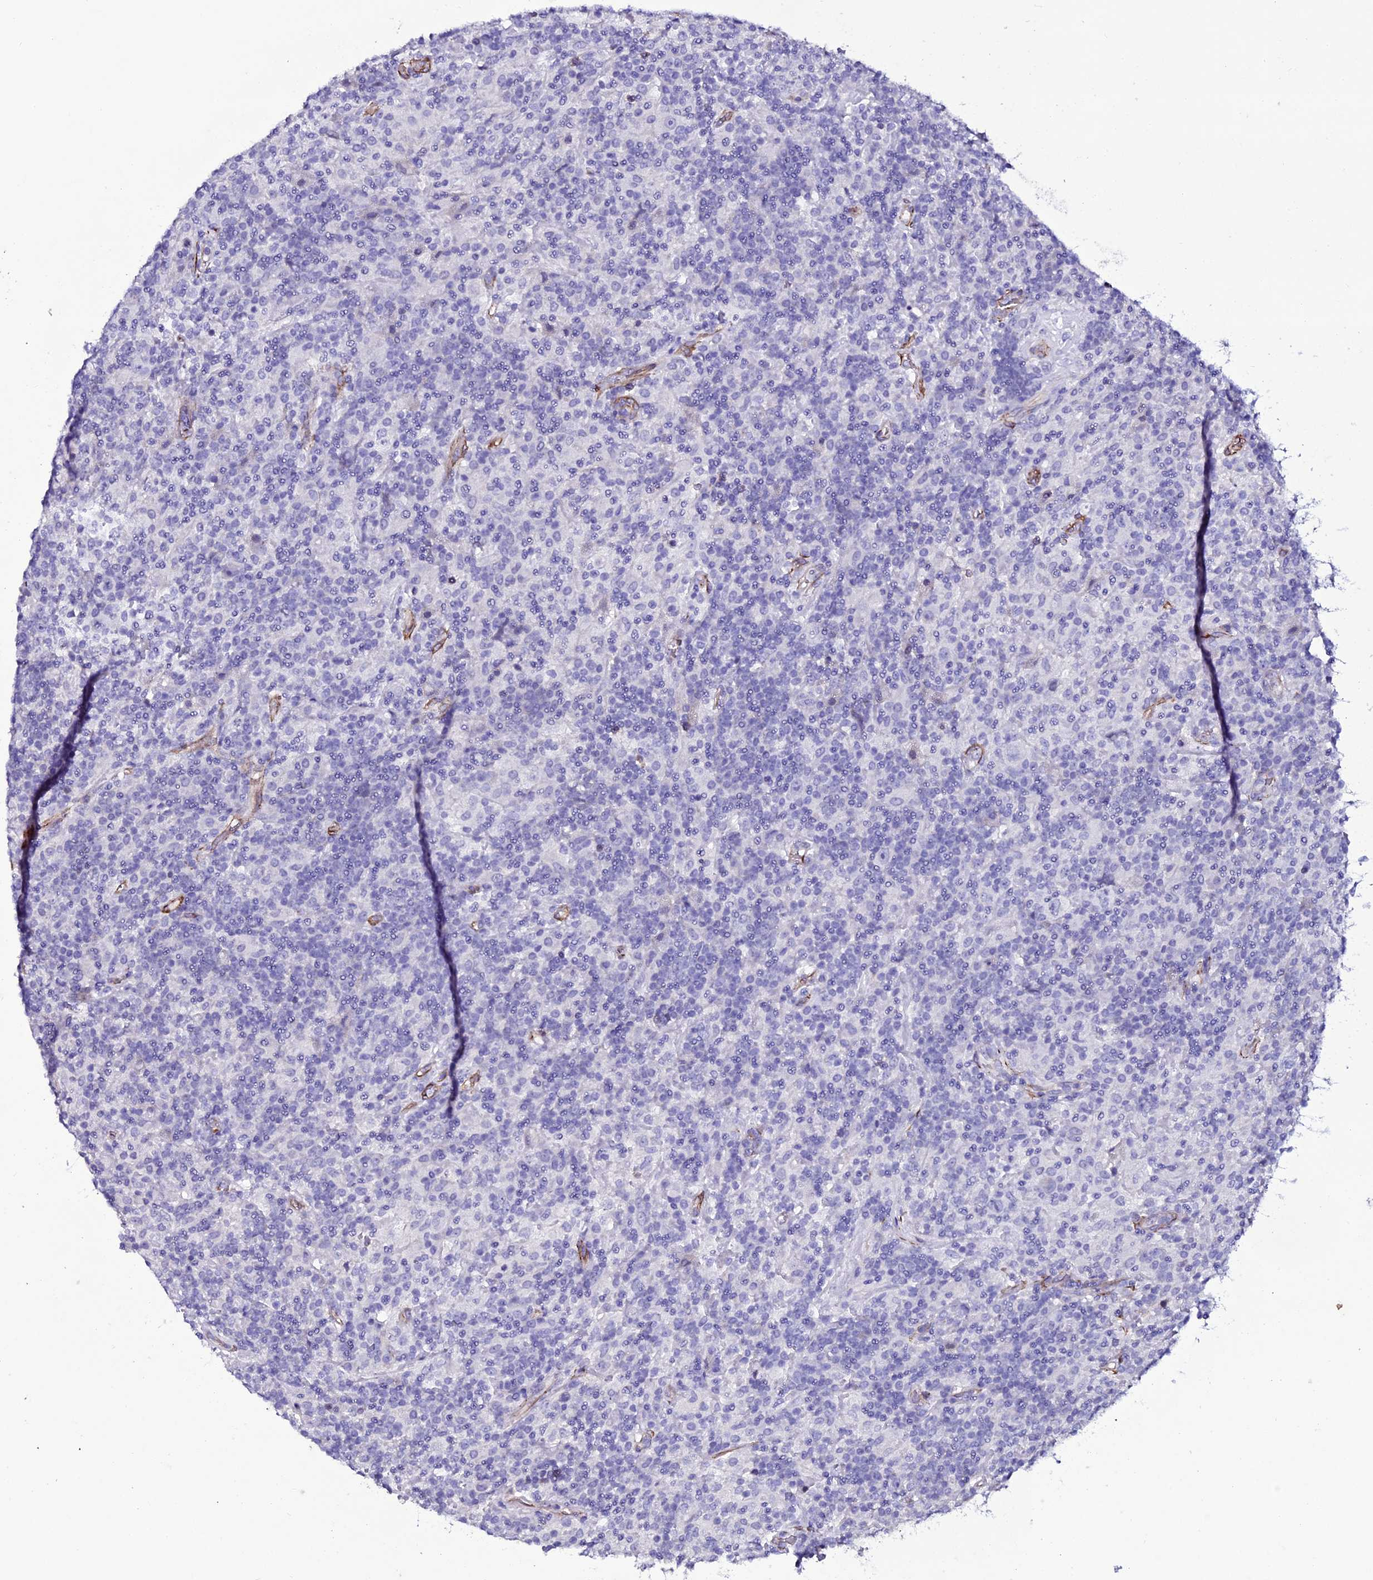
{"staining": {"intensity": "negative", "quantity": "none", "location": "none"}, "tissue": "lymphoma", "cell_type": "Tumor cells", "image_type": "cancer", "snomed": [{"axis": "morphology", "description": "Hodgkin's disease, NOS"}, {"axis": "topography", "description": "Lymph node"}], "caption": "A photomicrograph of lymphoma stained for a protein displays no brown staining in tumor cells.", "gene": "MEX3C", "patient": {"sex": "male", "age": 70}}